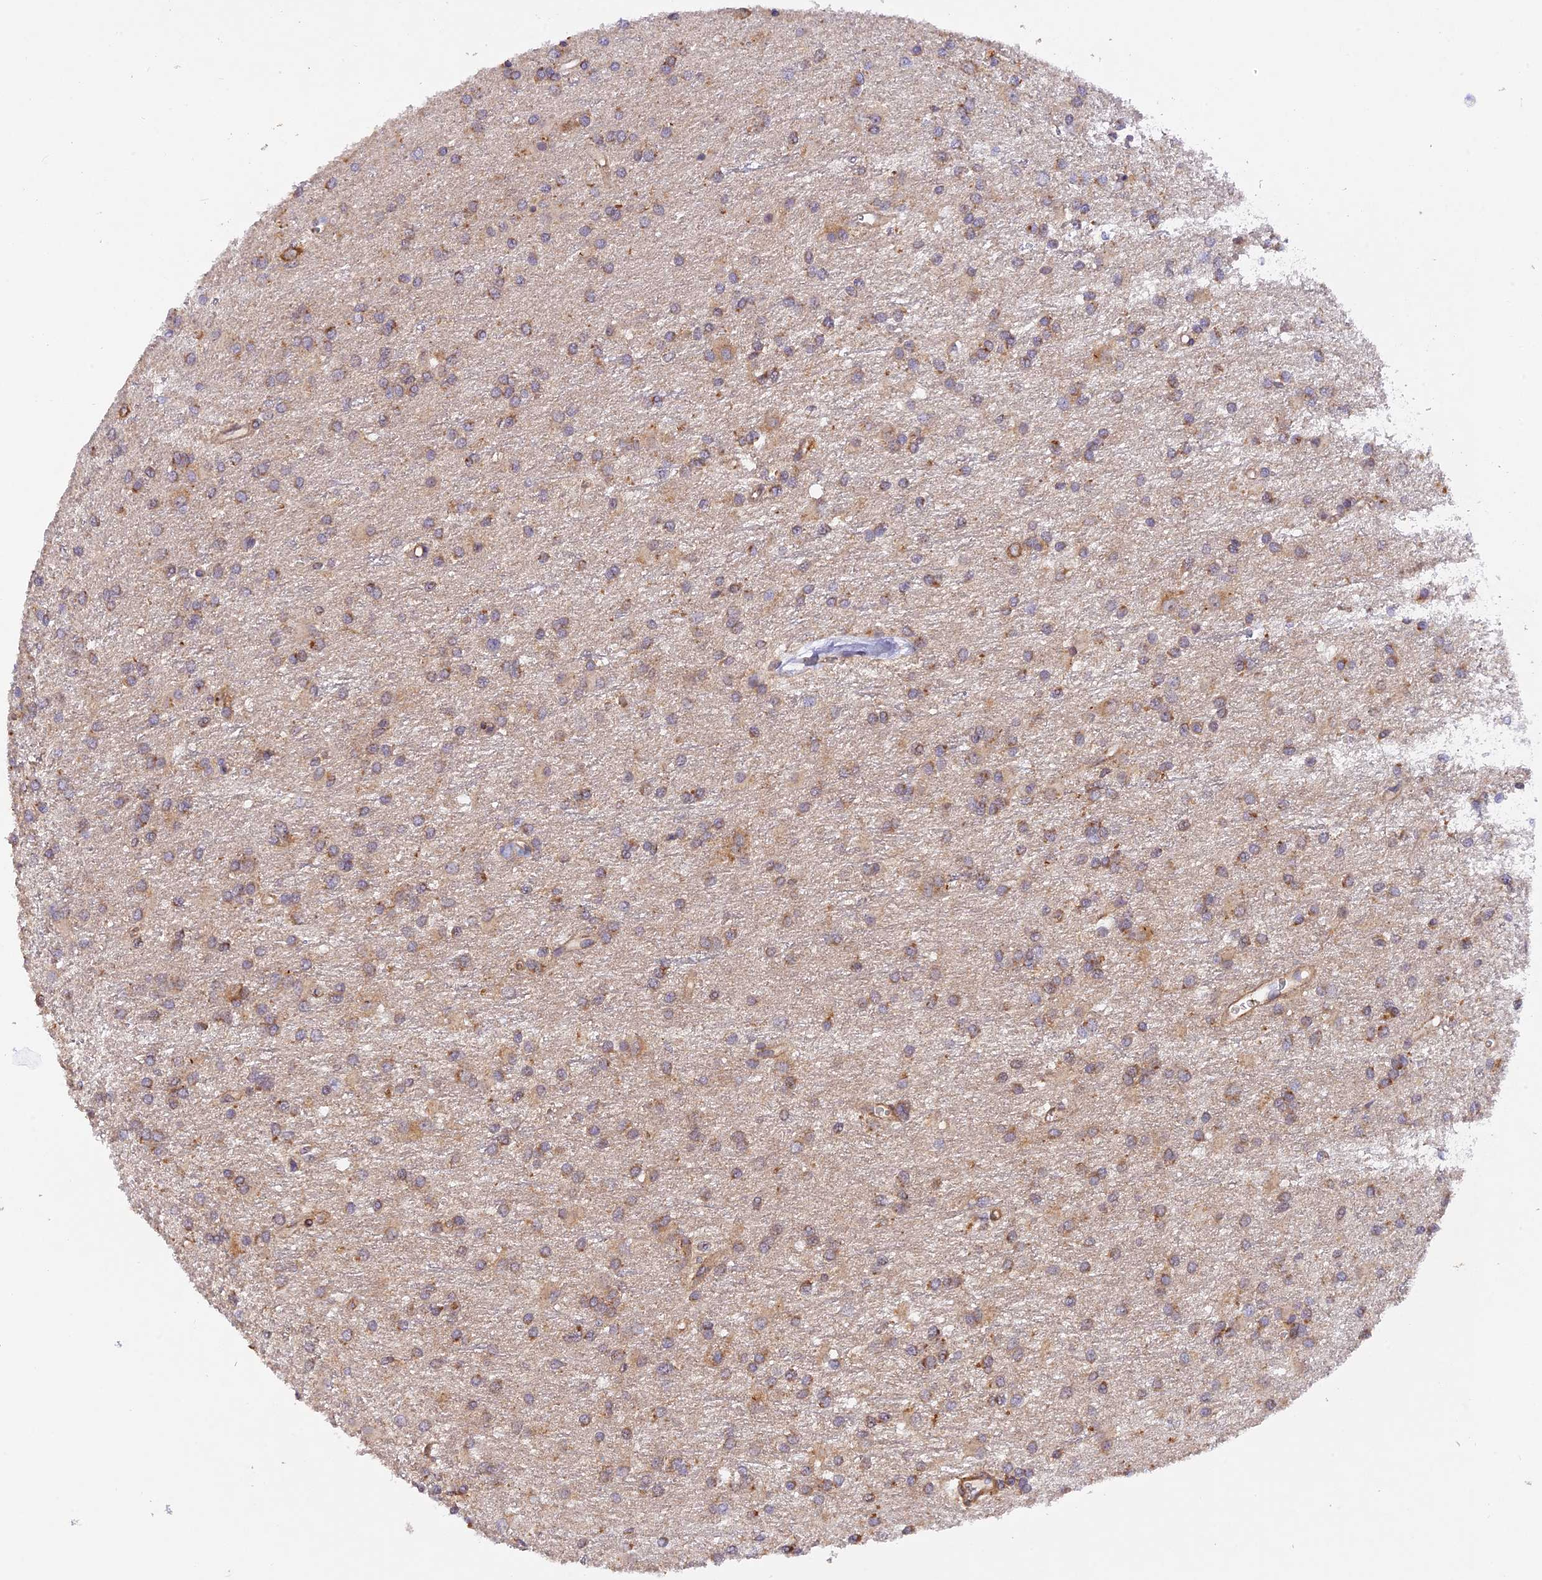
{"staining": {"intensity": "moderate", "quantity": ">75%", "location": "cytoplasmic/membranous"}, "tissue": "glioma", "cell_type": "Tumor cells", "image_type": "cancer", "snomed": [{"axis": "morphology", "description": "Glioma, malignant, High grade"}, {"axis": "topography", "description": "Brain"}], "caption": "Immunohistochemistry photomicrograph of neoplastic tissue: human malignant glioma (high-grade) stained using IHC shows medium levels of moderate protein expression localized specifically in the cytoplasmic/membranous of tumor cells, appearing as a cytoplasmic/membranous brown color.", "gene": "WDFY4", "patient": {"sex": "female", "age": 50}}